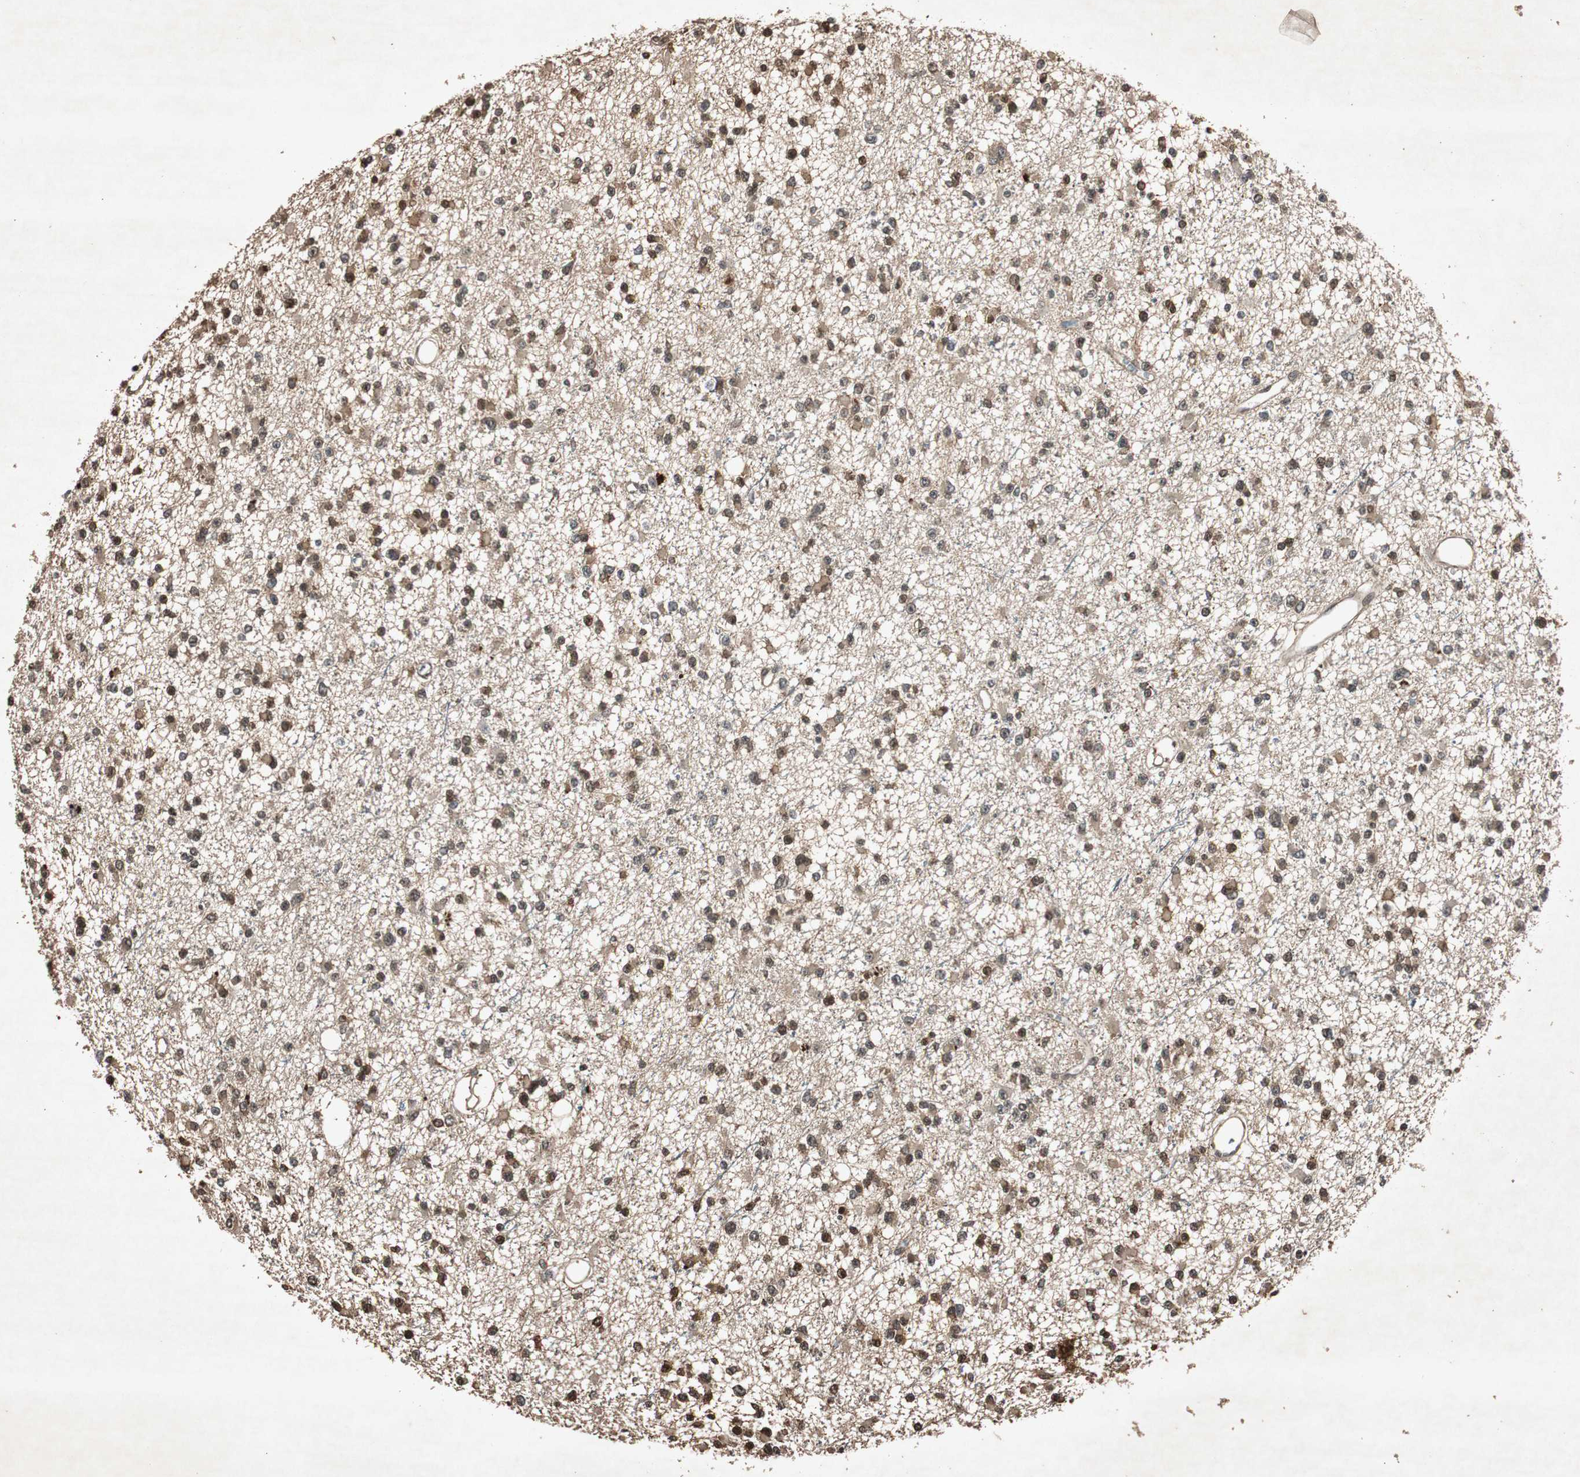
{"staining": {"intensity": "moderate", "quantity": ">75%", "location": "nuclear"}, "tissue": "glioma", "cell_type": "Tumor cells", "image_type": "cancer", "snomed": [{"axis": "morphology", "description": "Glioma, malignant, Low grade"}, {"axis": "topography", "description": "Brain"}], "caption": "Immunohistochemical staining of human glioma shows moderate nuclear protein expression in approximately >75% of tumor cells.", "gene": "SLIT2", "patient": {"sex": "female", "age": 22}}